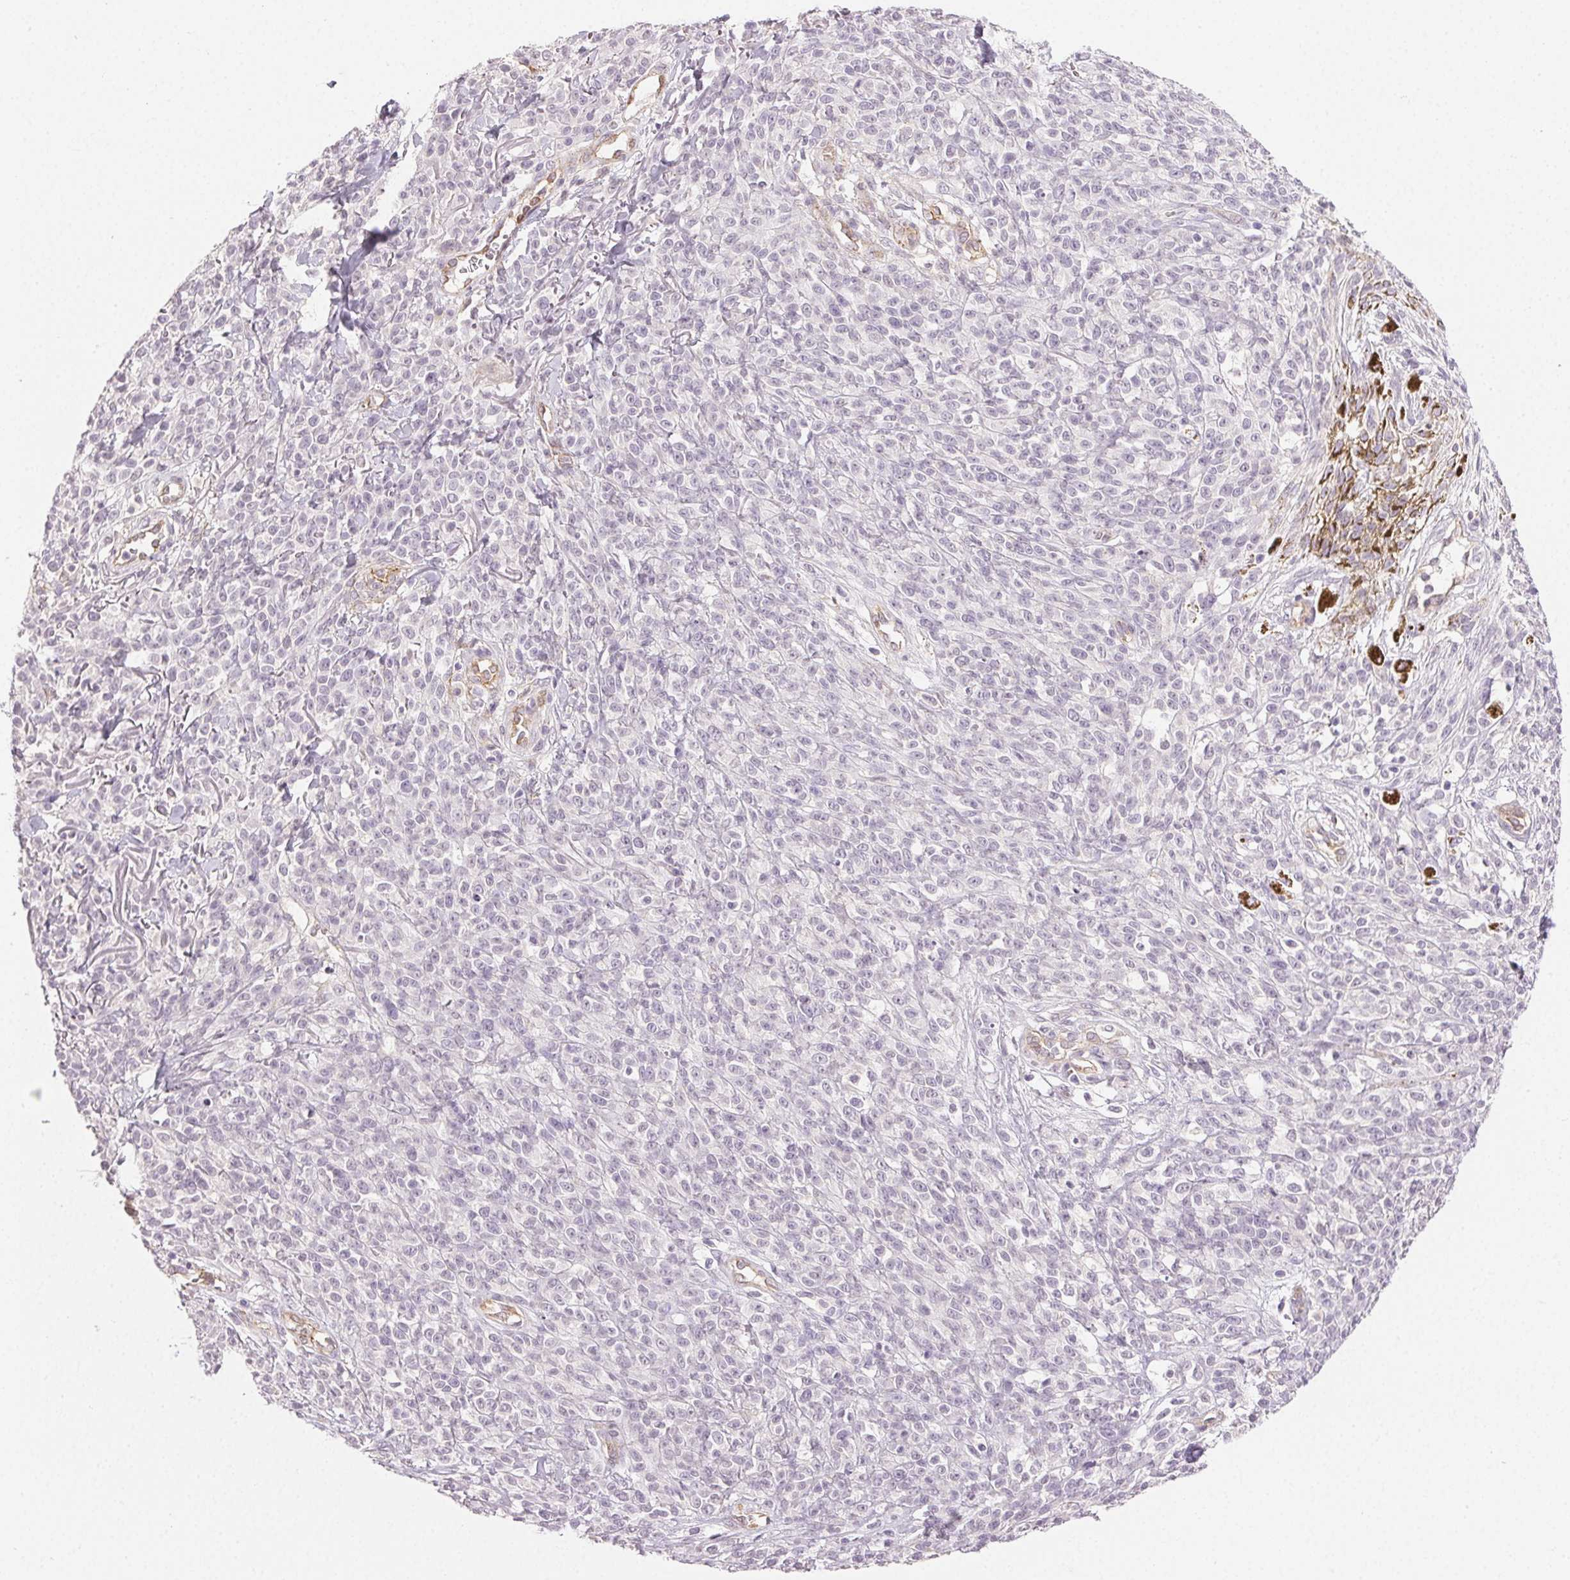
{"staining": {"intensity": "negative", "quantity": "none", "location": "none"}, "tissue": "melanoma", "cell_type": "Tumor cells", "image_type": "cancer", "snomed": [{"axis": "morphology", "description": "Malignant melanoma, NOS"}, {"axis": "topography", "description": "Skin"}, {"axis": "topography", "description": "Skin of trunk"}], "caption": "Tumor cells show no significant expression in melanoma.", "gene": "PLCB1", "patient": {"sex": "male", "age": 74}}